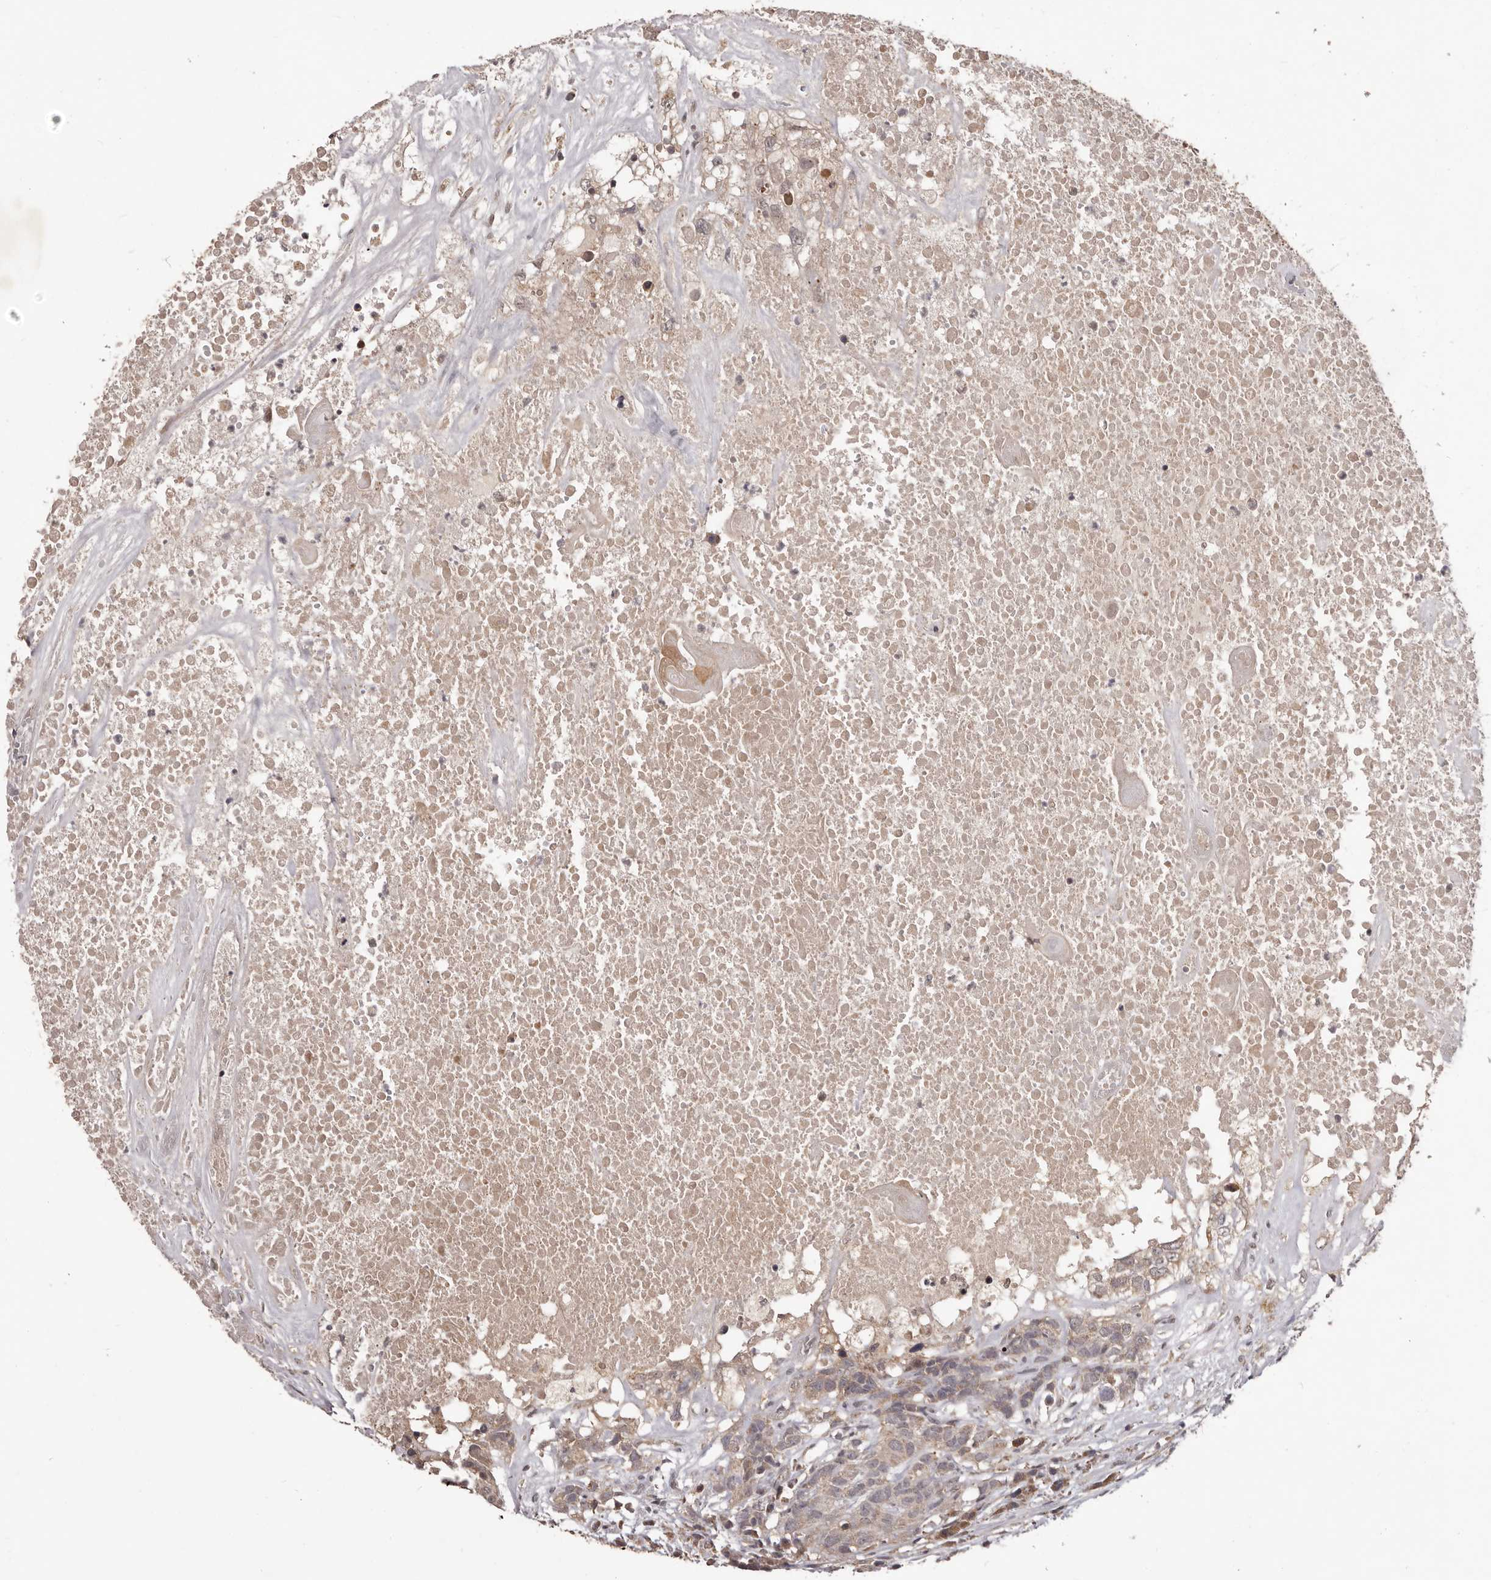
{"staining": {"intensity": "weak", "quantity": ">75%", "location": "cytoplasmic/membranous"}, "tissue": "head and neck cancer", "cell_type": "Tumor cells", "image_type": "cancer", "snomed": [{"axis": "morphology", "description": "Squamous cell carcinoma, NOS"}, {"axis": "topography", "description": "Head-Neck"}], "caption": "About >75% of tumor cells in head and neck squamous cell carcinoma display weak cytoplasmic/membranous protein staining as visualized by brown immunohistochemical staining.", "gene": "MTO1", "patient": {"sex": "male", "age": 66}}